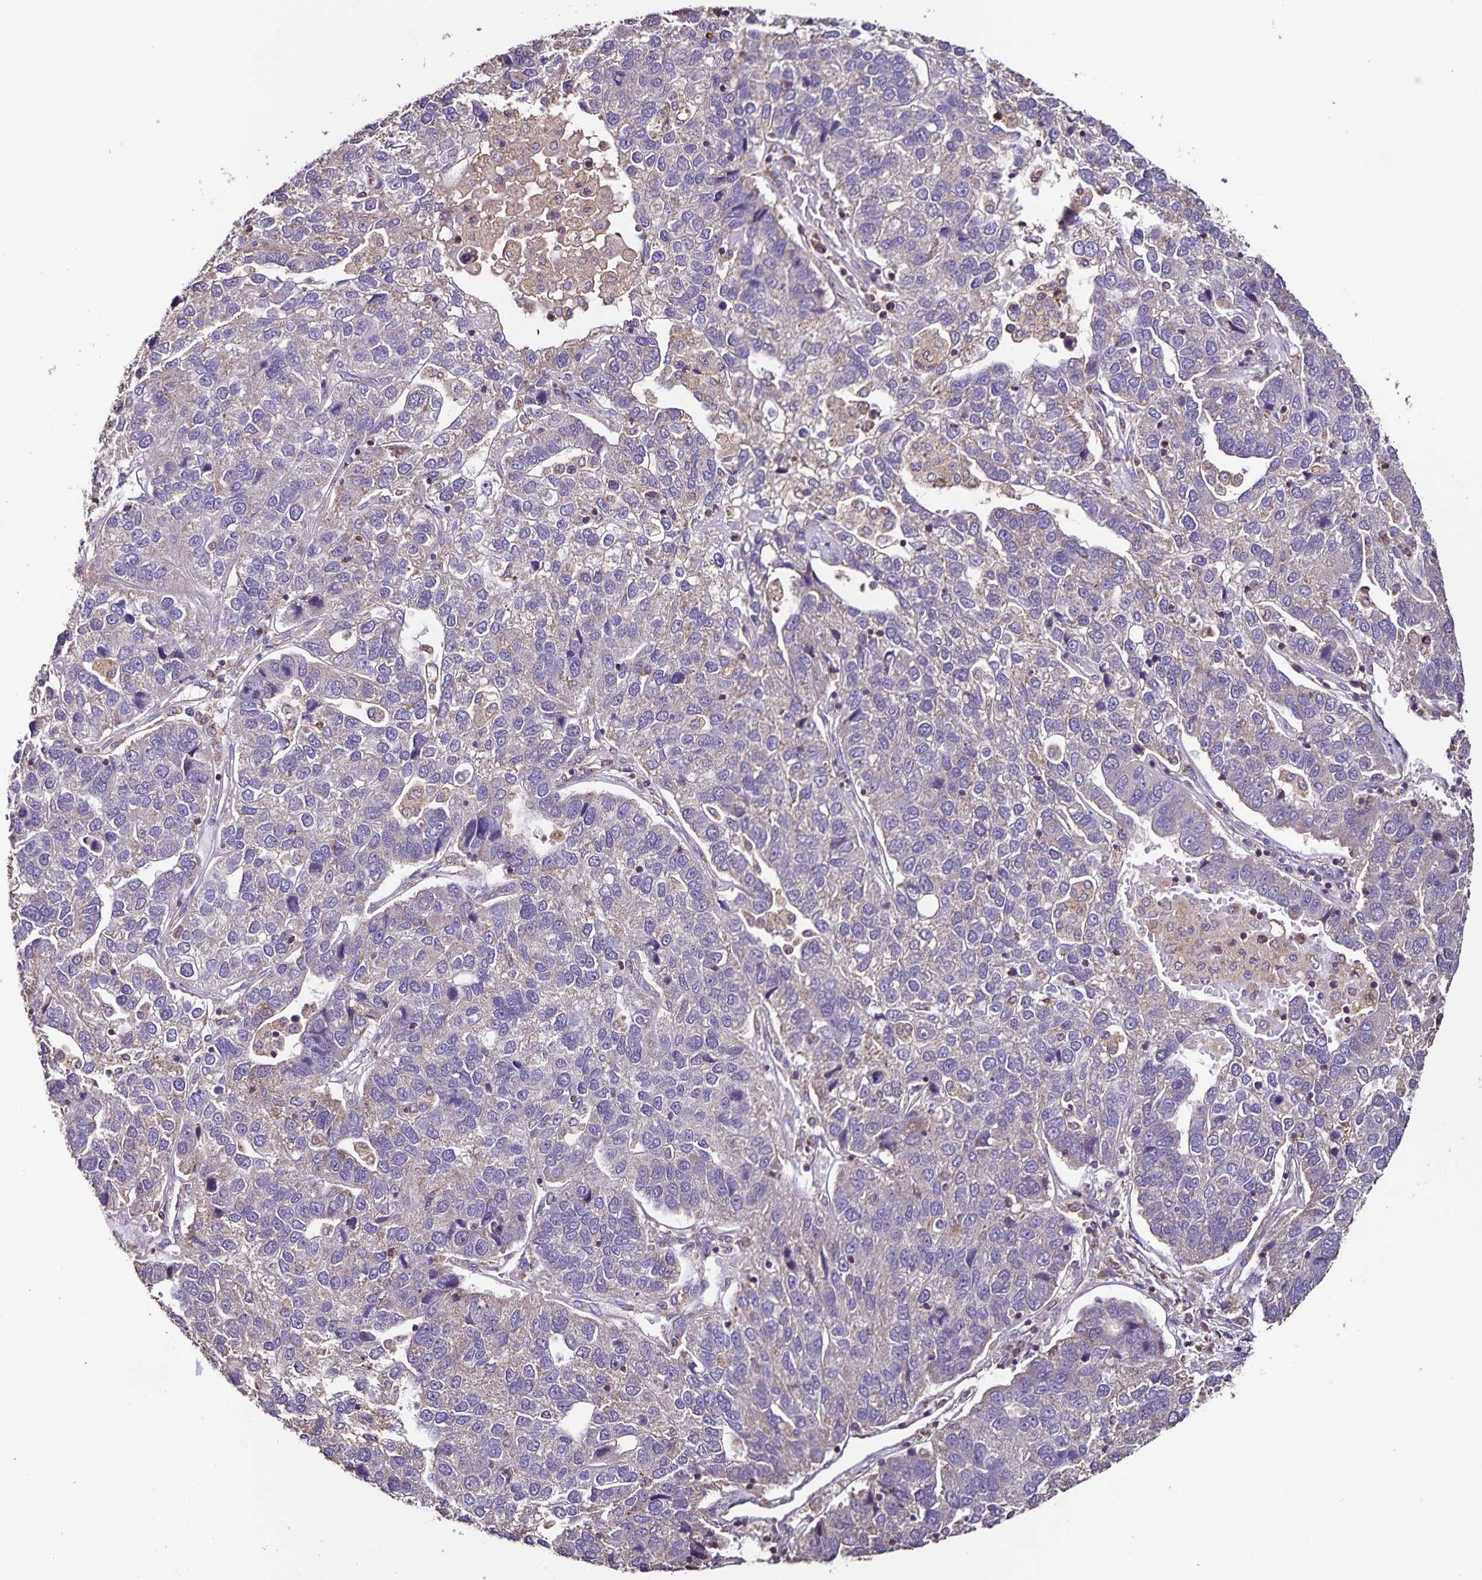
{"staining": {"intensity": "weak", "quantity": "<25%", "location": "cytoplasmic/membranous"}, "tissue": "pancreatic cancer", "cell_type": "Tumor cells", "image_type": "cancer", "snomed": [{"axis": "morphology", "description": "Adenocarcinoma, NOS"}, {"axis": "topography", "description": "Pancreas"}], "caption": "DAB immunohistochemical staining of human pancreatic cancer shows no significant positivity in tumor cells. (Immunohistochemistry (ihc), brightfield microscopy, high magnification).", "gene": "MAN1A1", "patient": {"sex": "female", "age": 61}}